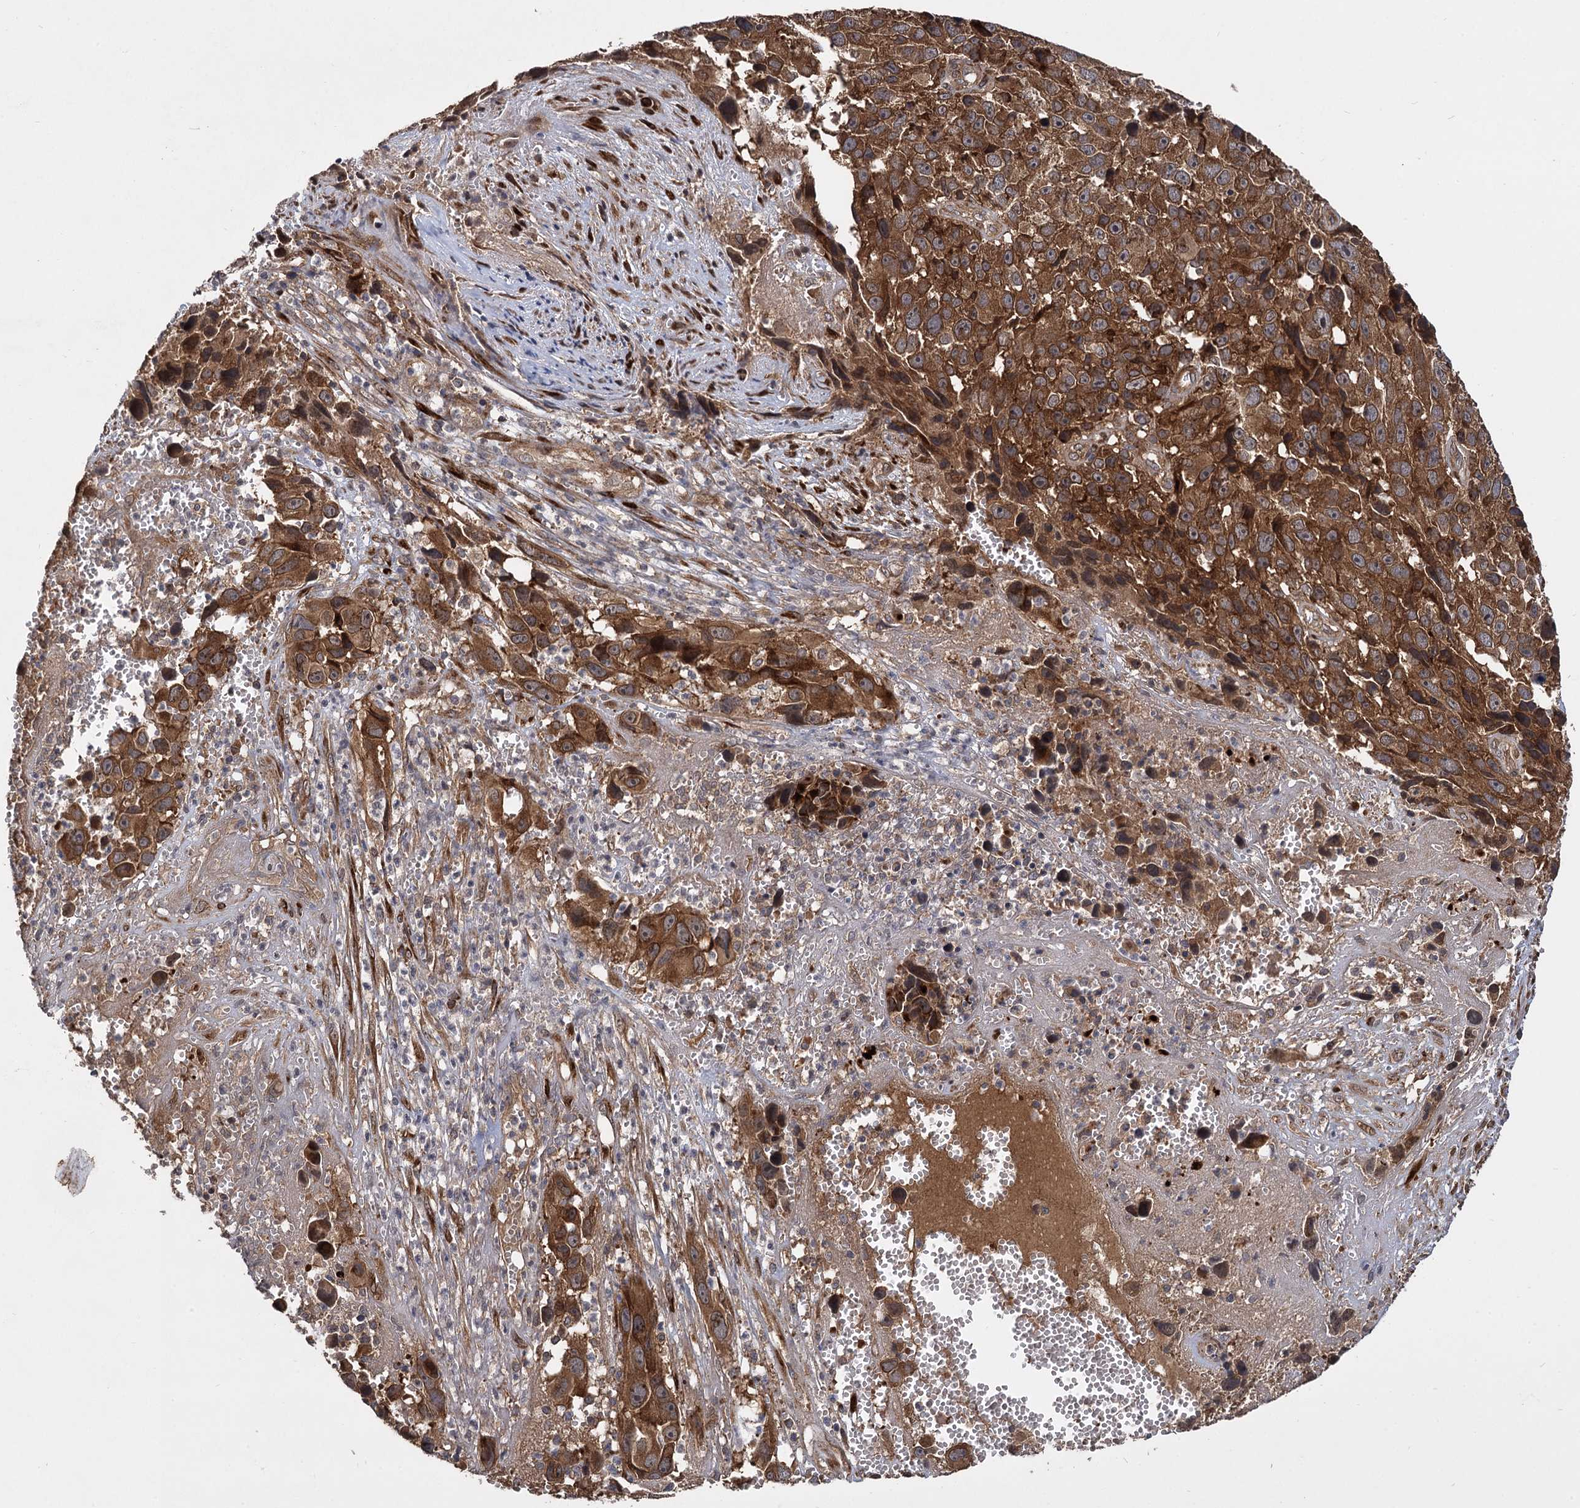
{"staining": {"intensity": "strong", "quantity": ">75%", "location": "cytoplasmic/membranous"}, "tissue": "melanoma", "cell_type": "Tumor cells", "image_type": "cancer", "snomed": [{"axis": "morphology", "description": "Malignant melanoma, NOS"}, {"axis": "topography", "description": "Skin"}], "caption": "Malignant melanoma stained with immunohistochemistry demonstrates strong cytoplasmic/membranous positivity in about >75% of tumor cells. The staining is performed using DAB (3,3'-diaminobenzidine) brown chromogen to label protein expression. The nuclei are counter-stained blue using hematoxylin.", "gene": "INPPL1", "patient": {"sex": "male", "age": 84}}